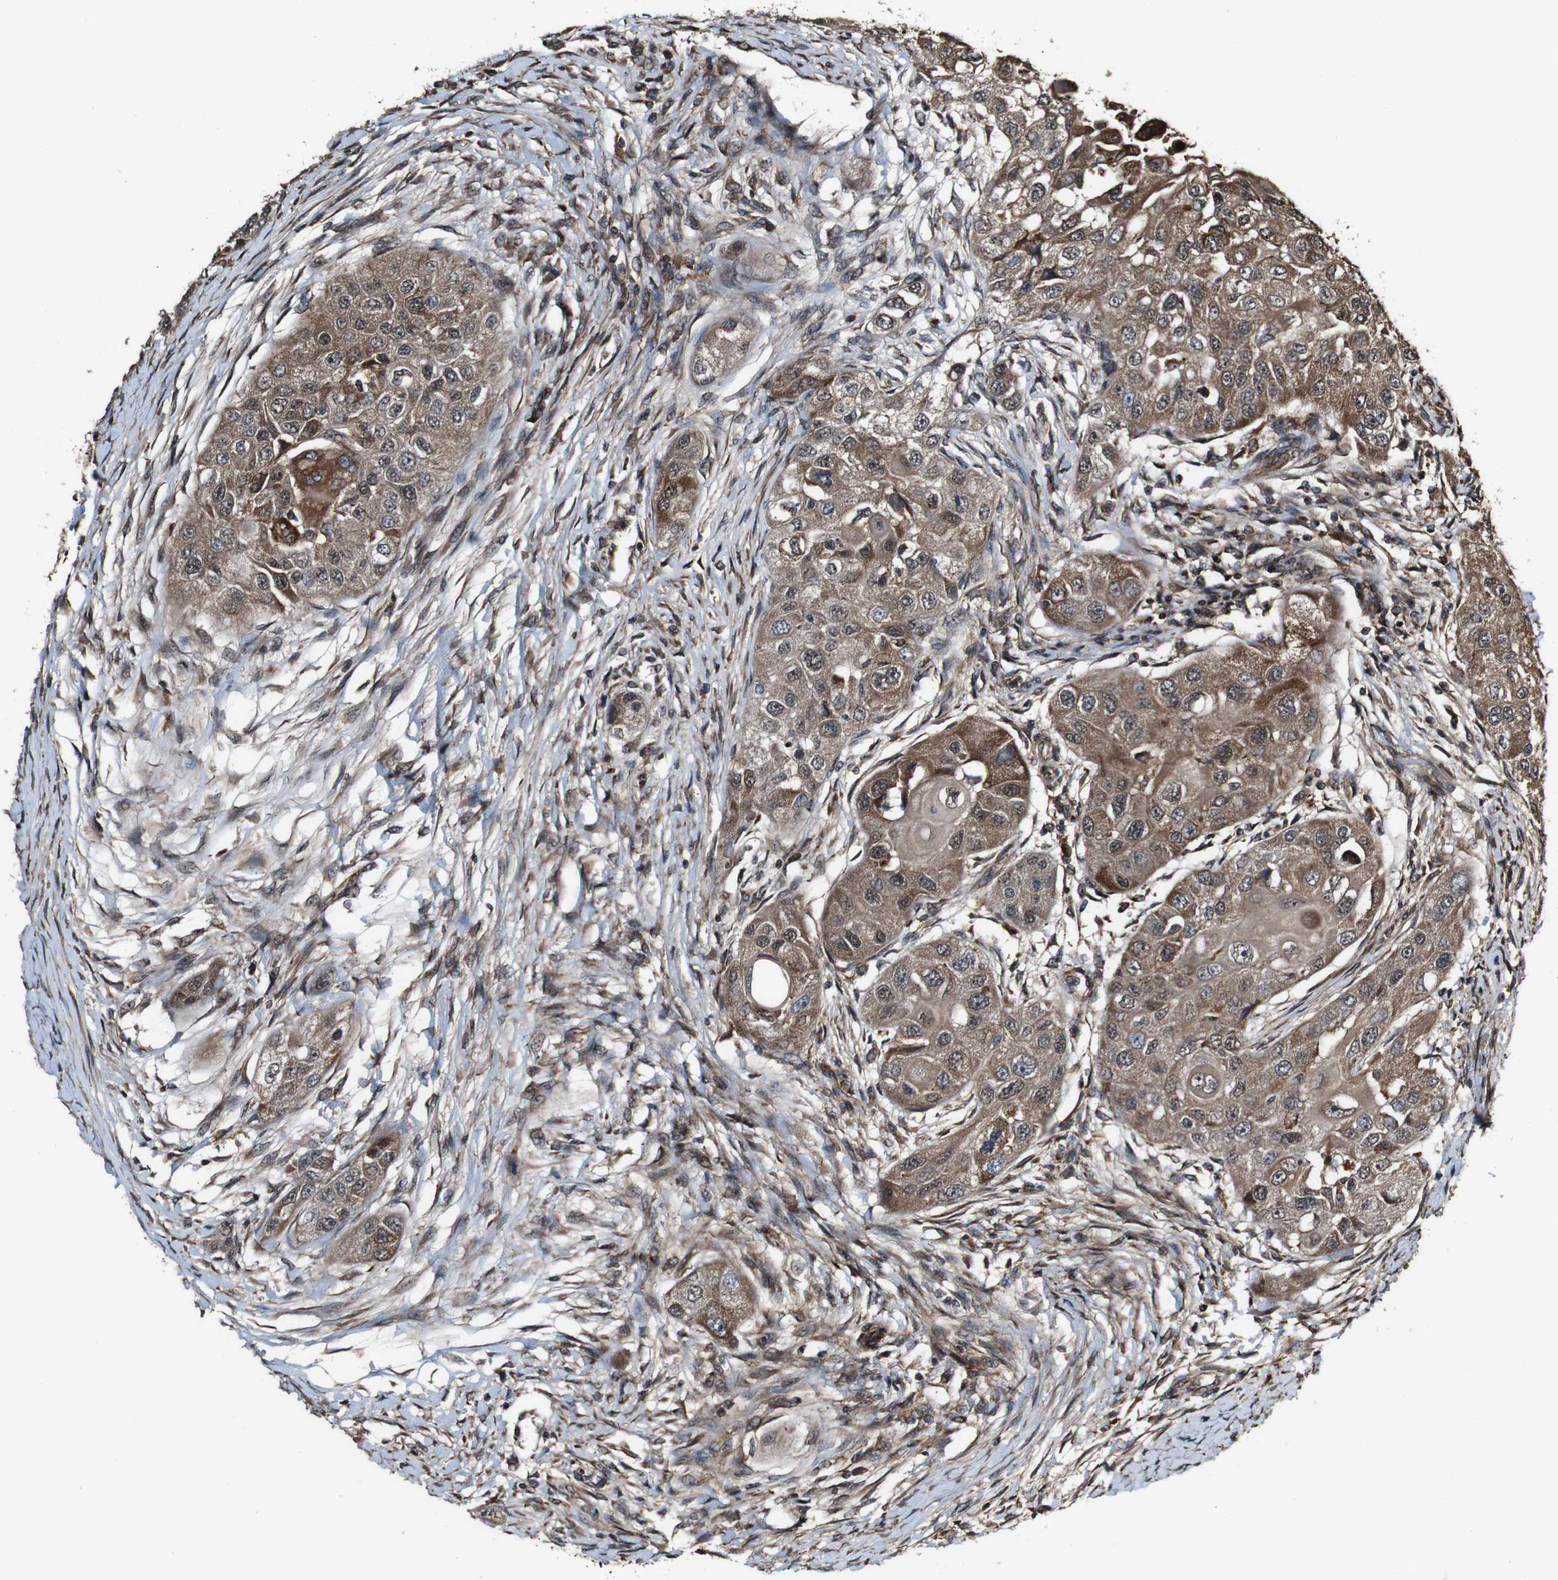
{"staining": {"intensity": "moderate", "quantity": ">75%", "location": "cytoplasmic/membranous"}, "tissue": "head and neck cancer", "cell_type": "Tumor cells", "image_type": "cancer", "snomed": [{"axis": "morphology", "description": "Normal tissue, NOS"}, {"axis": "morphology", "description": "Squamous cell carcinoma, NOS"}, {"axis": "topography", "description": "Skeletal muscle"}, {"axis": "topography", "description": "Head-Neck"}], "caption": "Protein positivity by immunohistochemistry shows moderate cytoplasmic/membranous positivity in about >75% of tumor cells in head and neck cancer (squamous cell carcinoma).", "gene": "BTN3A3", "patient": {"sex": "male", "age": 51}}